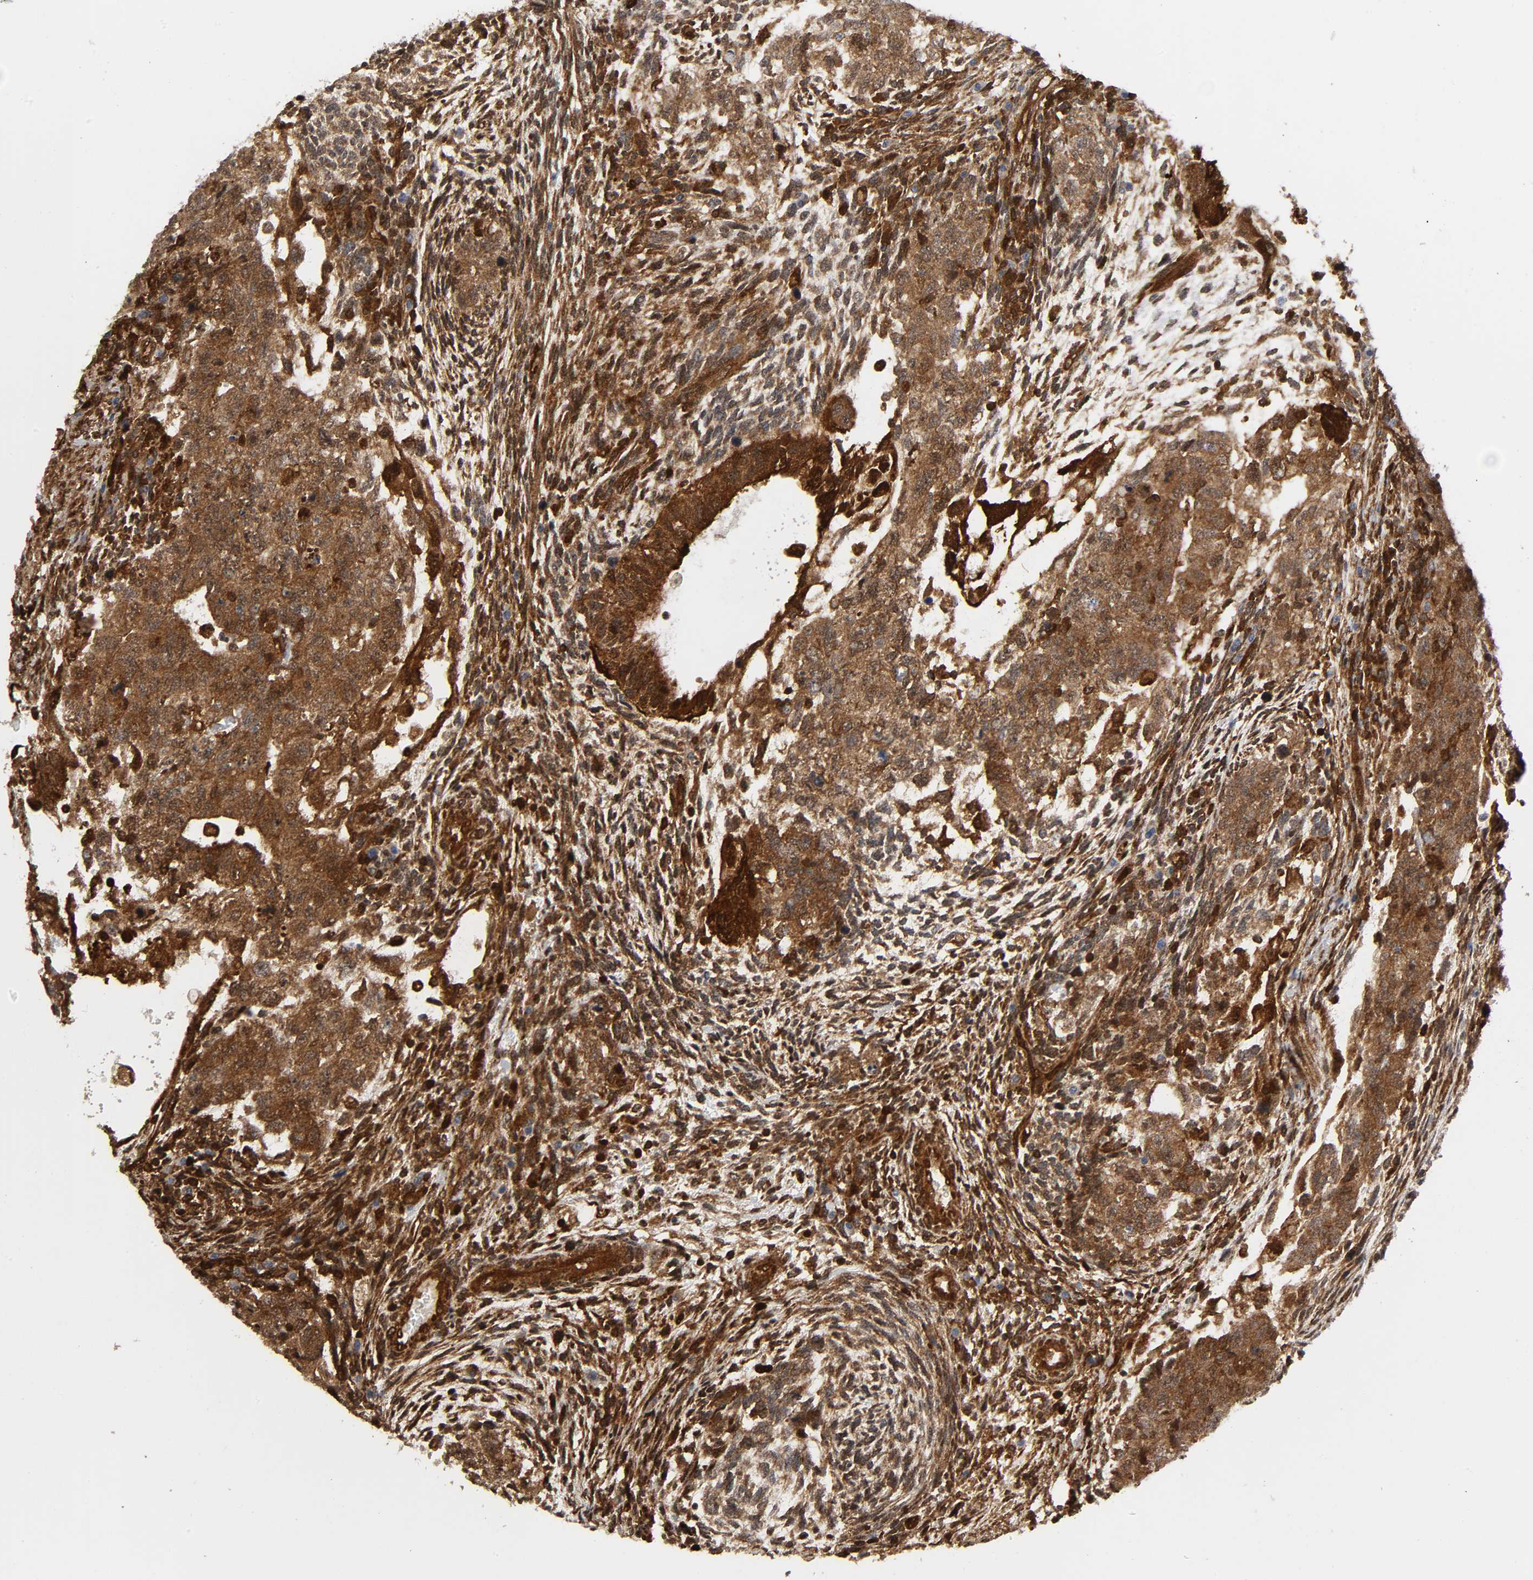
{"staining": {"intensity": "moderate", "quantity": ">75%", "location": "cytoplasmic/membranous"}, "tissue": "testis cancer", "cell_type": "Tumor cells", "image_type": "cancer", "snomed": [{"axis": "morphology", "description": "Normal tissue, NOS"}, {"axis": "morphology", "description": "Carcinoma, Embryonal, NOS"}, {"axis": "topography", "description": "Testis"}], "caption": "The histopathology image shows immunohistochemical staining of testis cancer. There is moderate cytoplasmic/membranous staining is appreciated in approximately >75% of tumor cells. (IHC, brightfield microscopy, high magnification).", "gene": "MAPK1", "patient": {"sex": "male", "age": 36}}